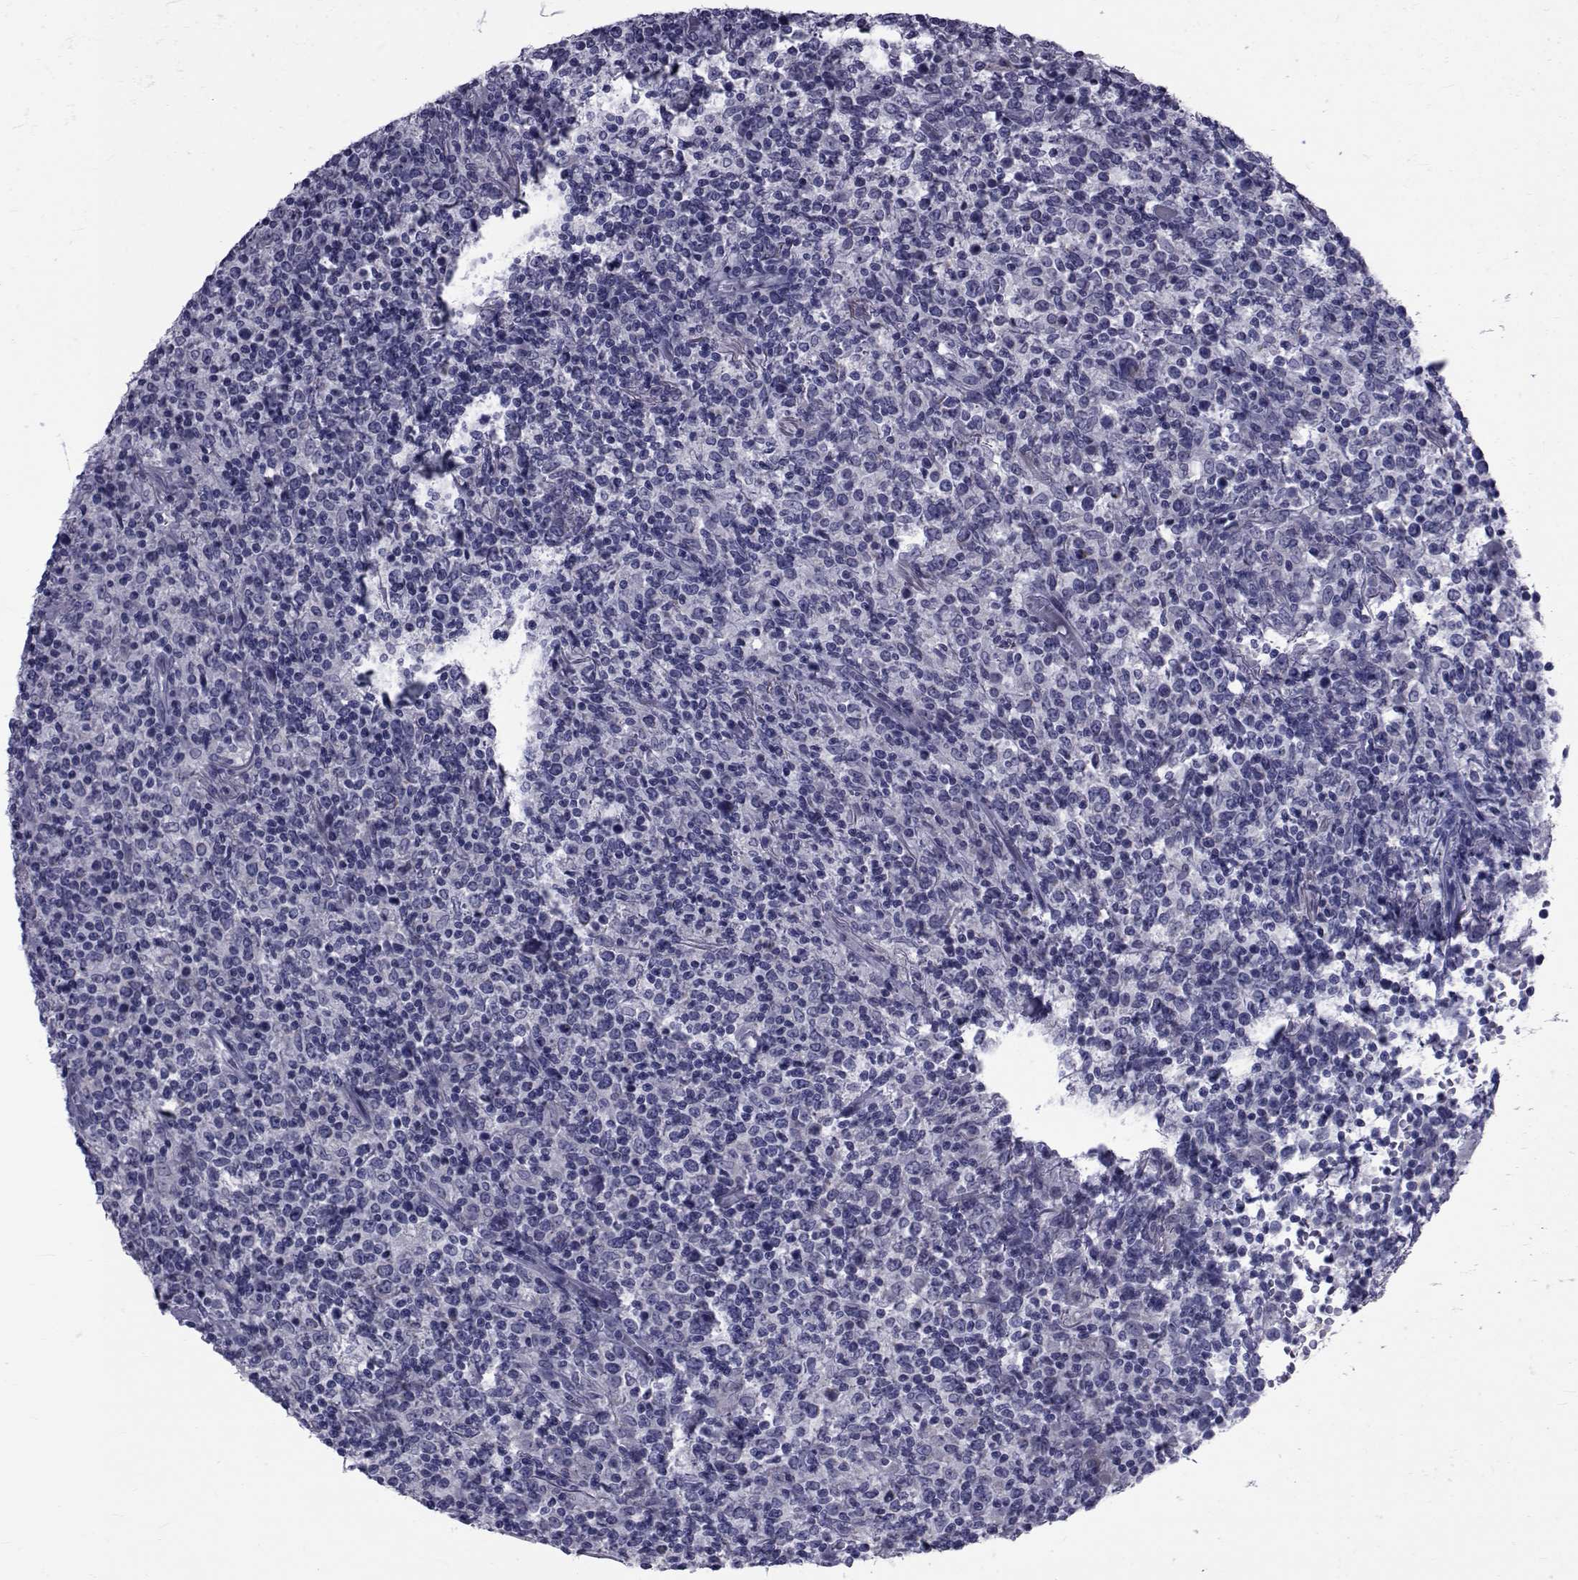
{"staining": {"intensity": "negative", "quantity": "none", "location": "none"}, "tissue": "lymphoma", "cell_type": "Tumor cells", "image_type": "cancer", "snomed": [{"axis": "morphology", "description": "Malignant lymphoma, non-Hodgkin's type, High grade"}, {"axis": "topography", "description": "Lung"}], "caption": "Immunohistochemical staining of human lymphoma exhibits no significant expression in tumor cells. The staining is performed using DAB (3,3'-diaminobenzidine) brown chromogen with nuclei counter-stained in using hematoxylin.", "gene": "GKAP1", "patient": {"sex": "male", "age": 79}}